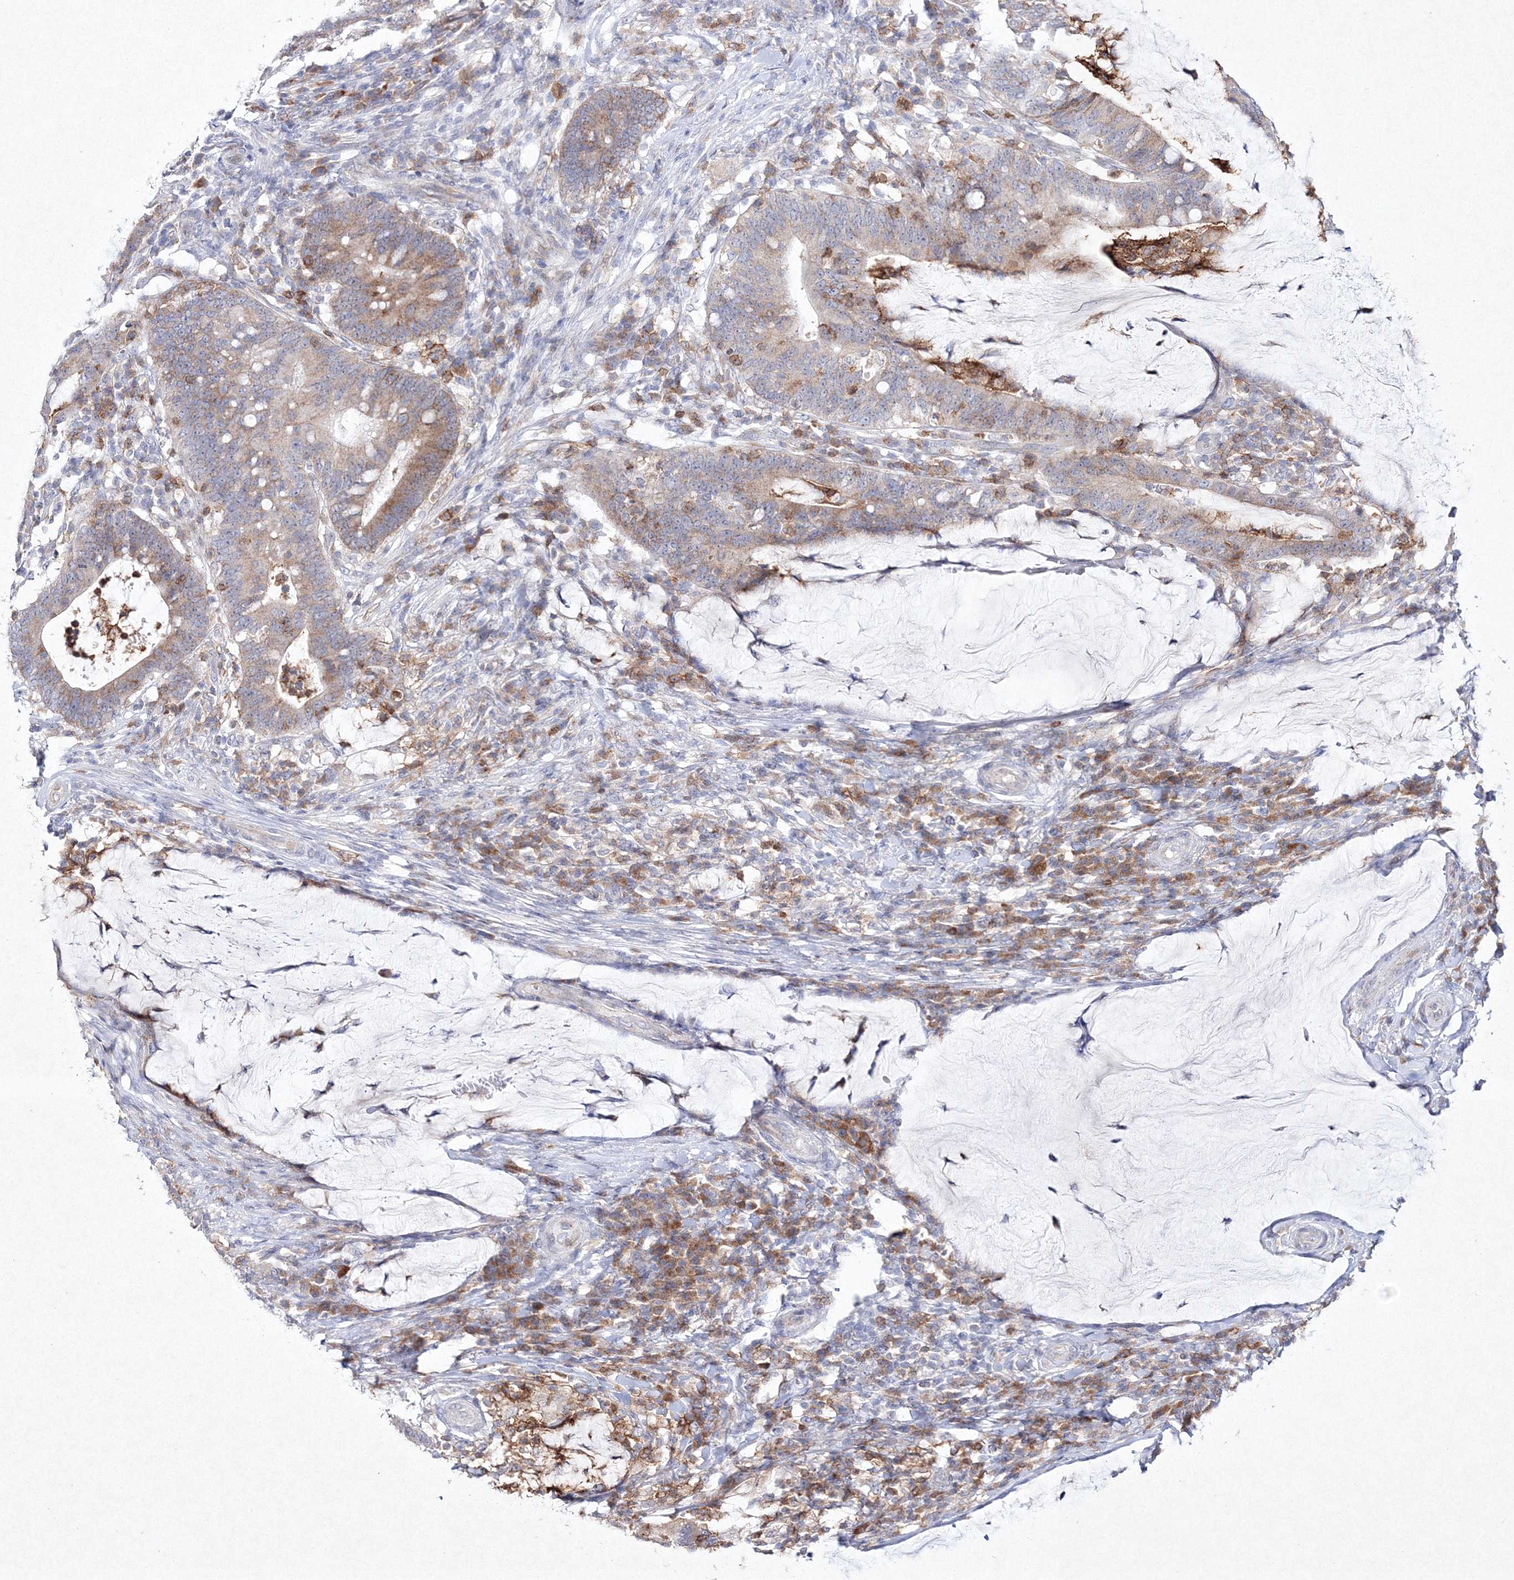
{"staining": {"intensity": "moderate", "quantity": "25%-75%", "location": "cytoplasmic/membranous"}, "tissue": "colorectal cancer", "cell_type": "Tumor cells", "image_type": "cancer", "snomed": [{"axis": "morphology", "description": "Normal tissue, NOS"}, {"axis": "morphology", "description": "Adenocarcinoma, NOS"}, {"axis": "topography", "description": "Colon"}], "caption": "Immunohistochemical staining of human colorectal cancer reveals moderate cytoplasmic/membranous protein staining in approximately 25%-75% of tumor cells. The protein is stained brown, and the nuclei are stained in blue (DAB (3,3'-diaminobenzidine) IHC with brightfield microscopy, high magnification).", "gene": "HCST", "patient": {"sex": "female", "age": 66}}